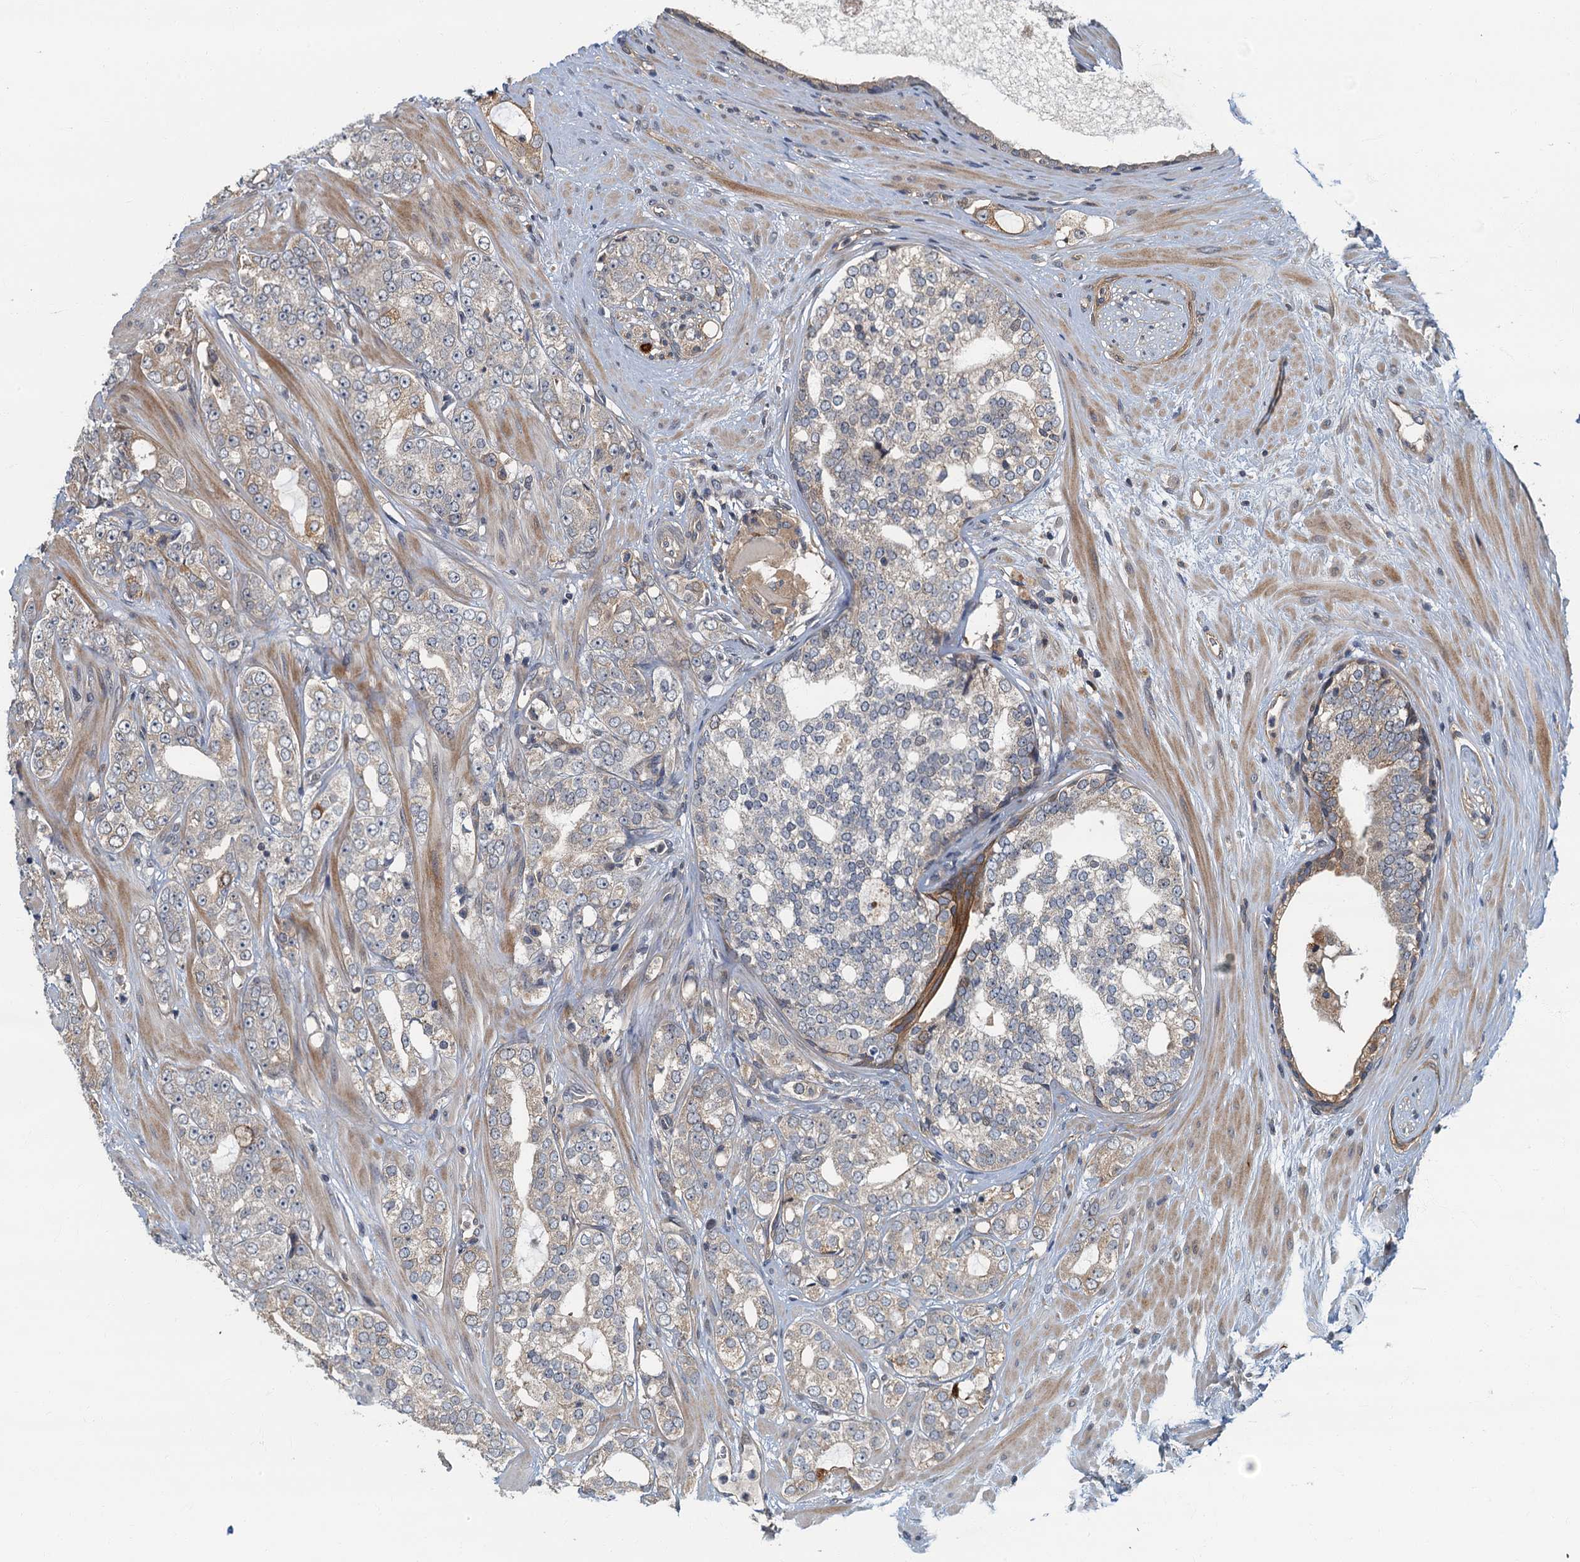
{"staining": {"intensity": "negative", "quantity": "none", "location": "none"}, "tissue": "prostate cancer", "cell_type": "Tumor cells", "image_type": "cancer", "snomed": [{"axis": "morphology", "description": "Adenocarcinoma, High grade"}, {"axis": "topography", "description": "Prostate"}], "caption": "A photomicrograph of prostate cancer stained for a protein demonstrates no brown staining in tumor cells. (DAB (3,3'-diaminobenzidine) immunohistochemistry with hematoxylin counter stain).", "gene": "CKAP2L", "patient": {"sex": "male", "age": 64}}